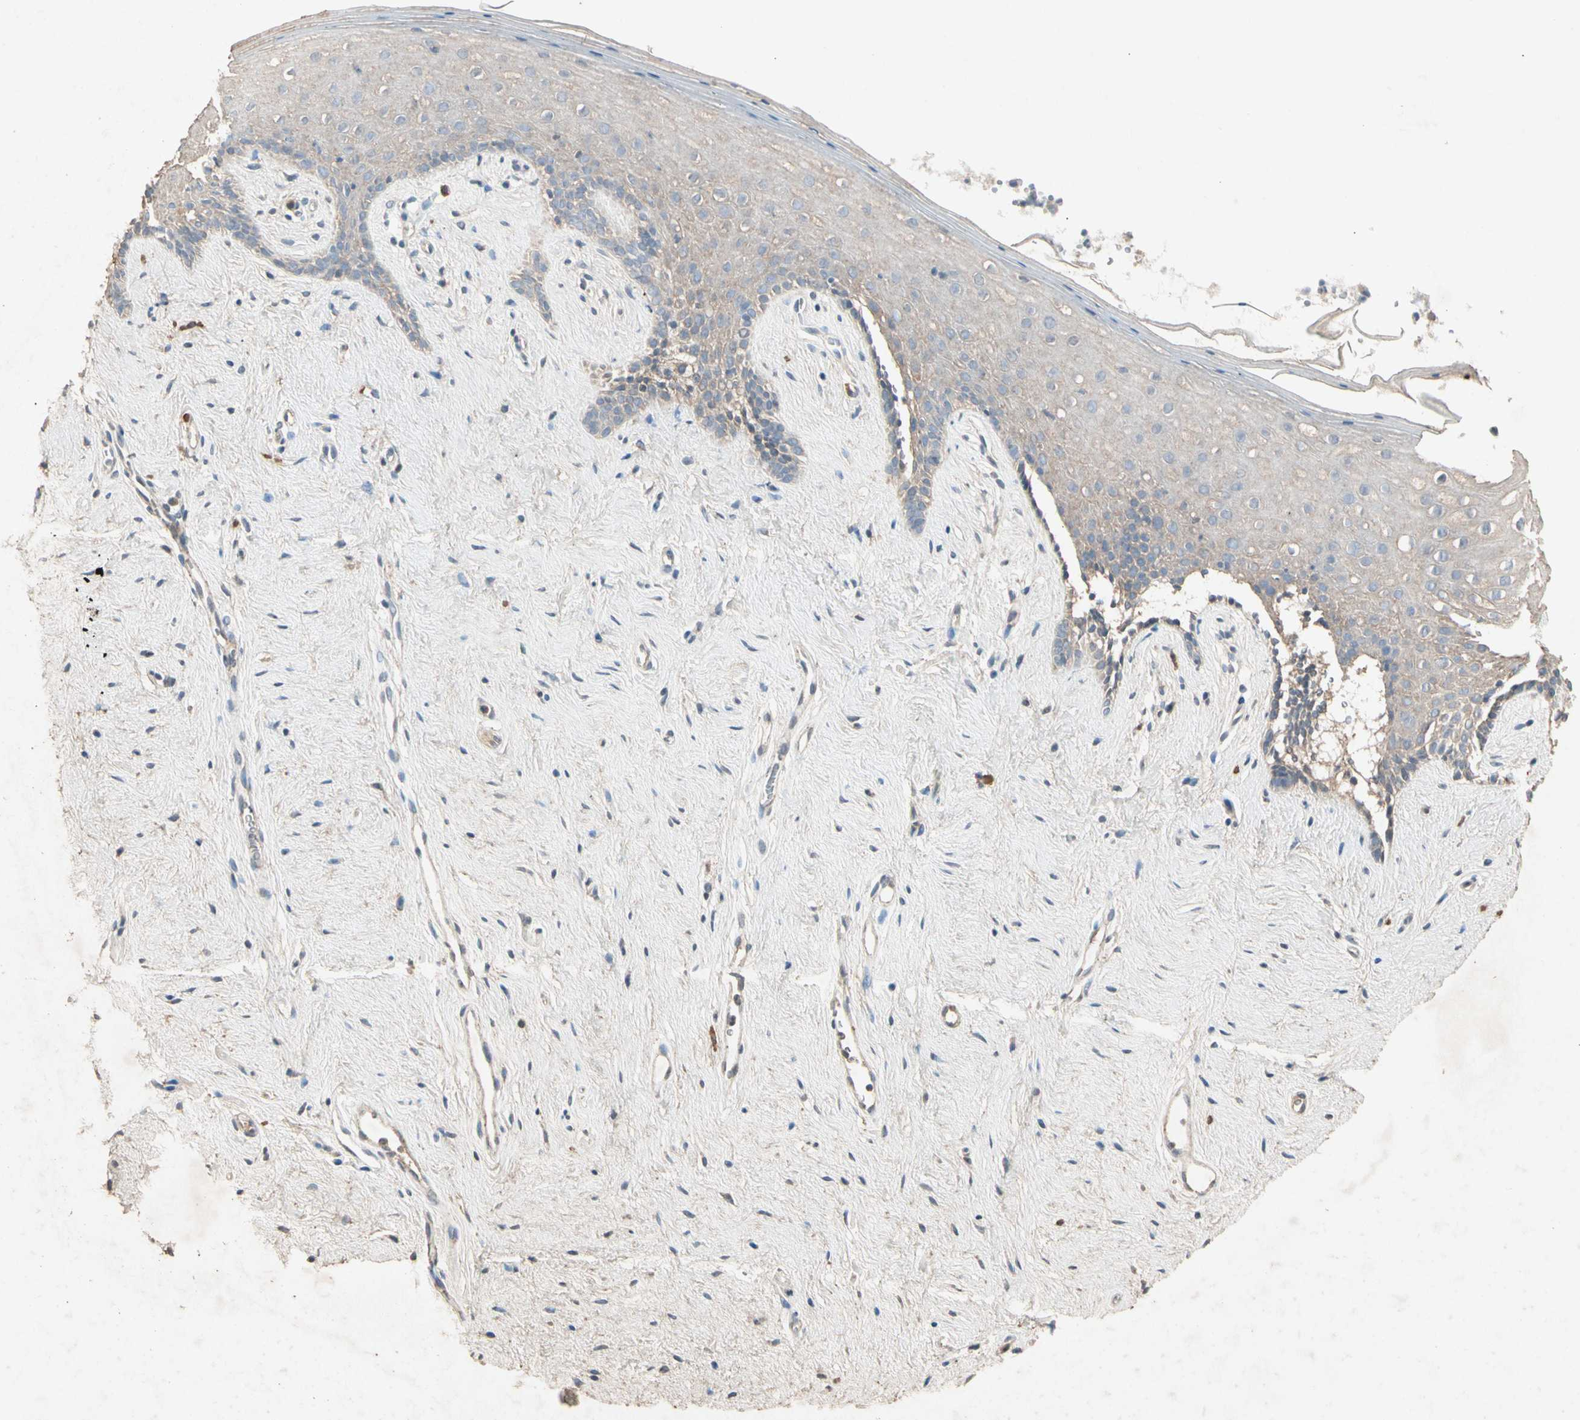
{"staining": {"intensity": "weak", "quantity": "25%-75%", "location": "cytoplasmic/membranous"}, "tissue": "vagina", "cell_type": "Squamous epithelial cells", "image_type": "normal", "snomed": [{"axis": "morphology", "description": "Normal tissue, NOS"}, {"axis": "topography", "description": "Vagina"}], "caption": "IHC of normal human vagina reveals low levels of weak cytoplasmic/membranous positivity in about 25%-75% of squamous epithelial cells.", "gene": "GPLD1", "patient": {"sex": "female", "age": 44}}